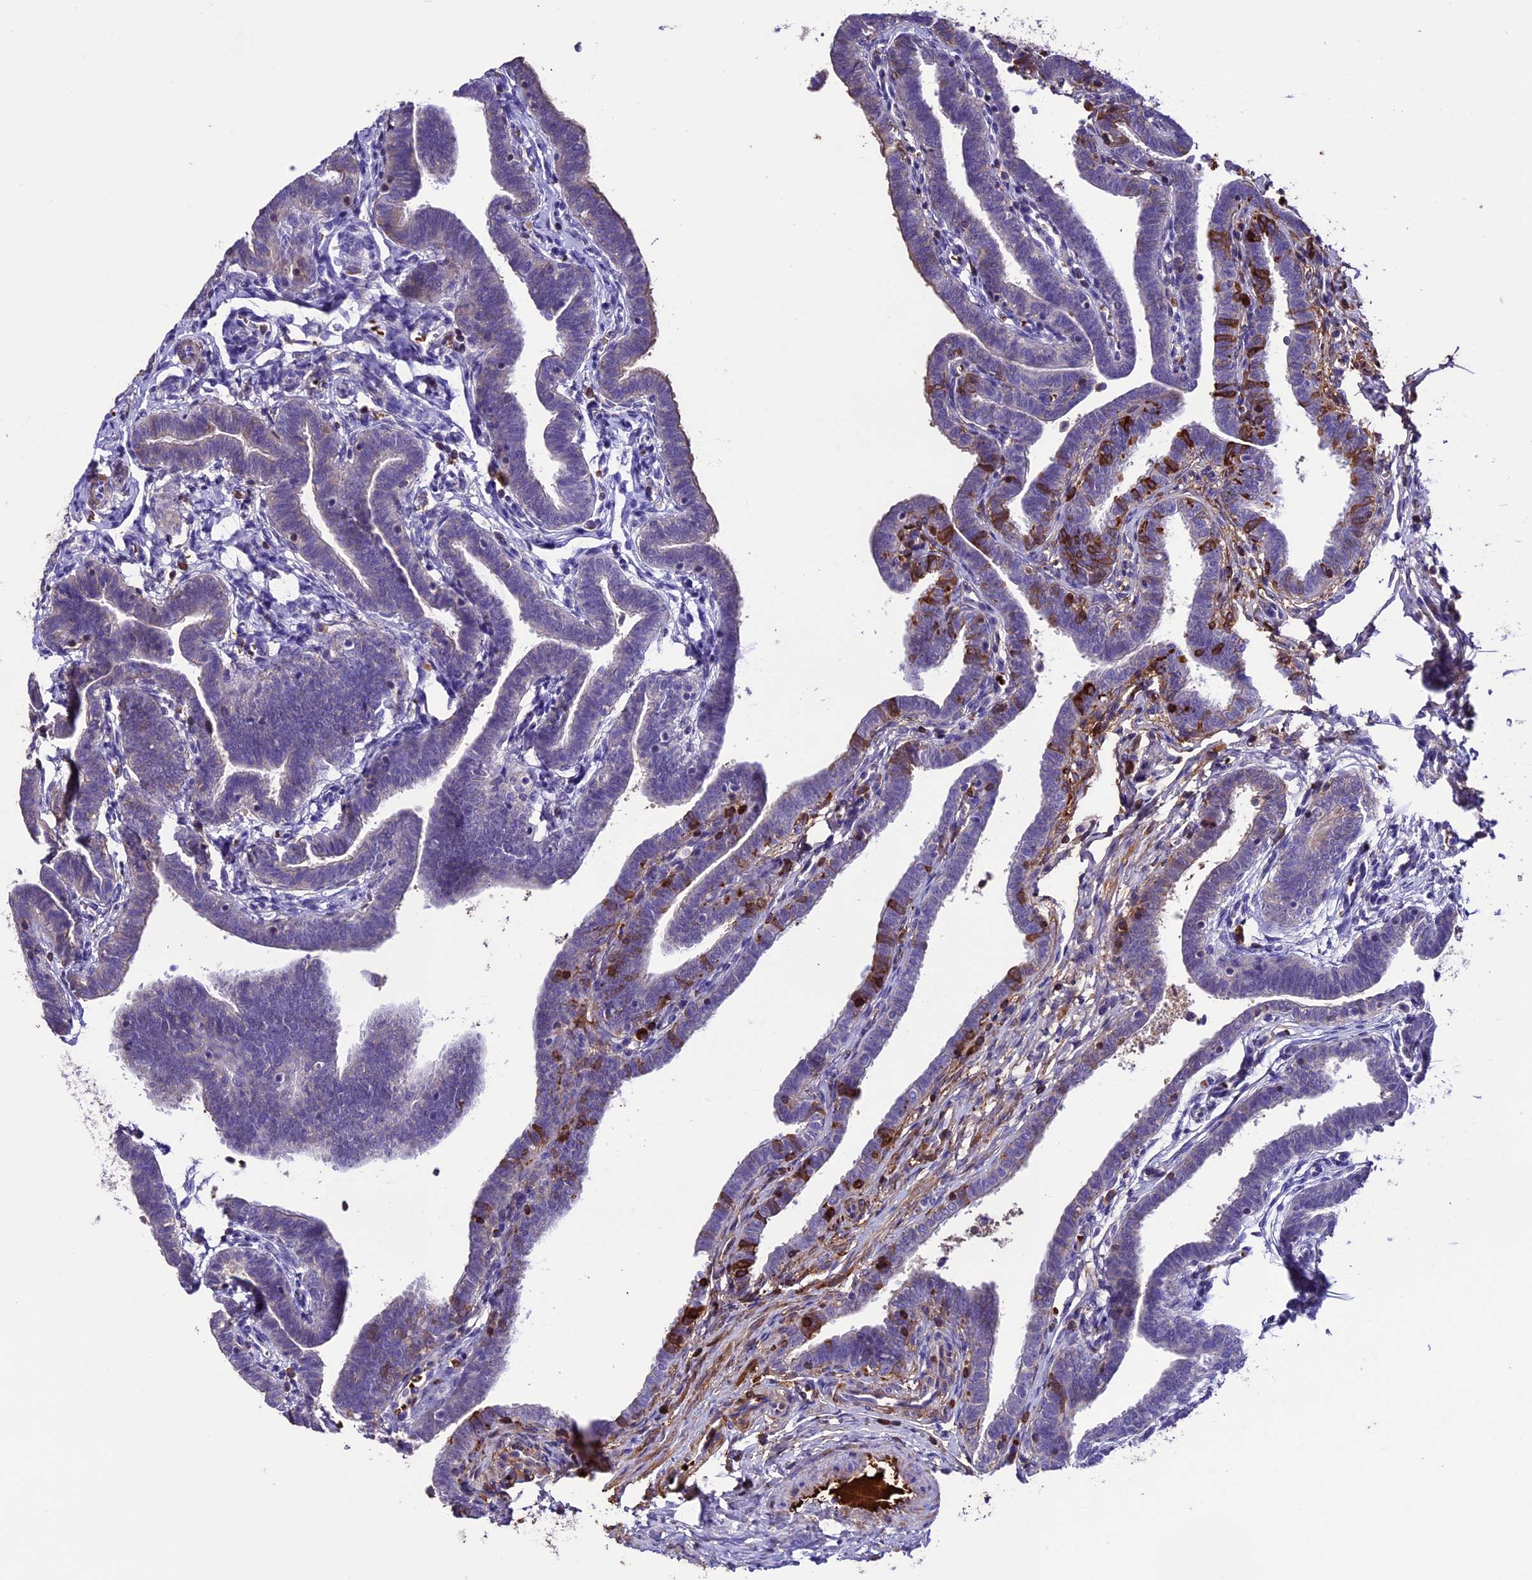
{"staining": {"intensity": "strong", "quantity": "<25%", "location": "cytoplasmic/membranous"}, "tissue": "fallopian tube", "cell_type": "Glandular cells", "image_type": "normal", "snomed": [{"axis": "morphology", "description": "Normal tissue, NOS"}, {"axis": "topography", "description": "Fallopian tube"}], "caption": "High-power microscopy captured an immunohistochemistry (IHC) image of unremarkable fallopian tube, revealing strong cytoplasmic/membranous expression in approximately <25% of glandular cells. The staining is performed using DAB (3,3'-diaminobenzidine) brown chromogen to label protein expression. The nuclei are counter-stained blue using hematoxylin.", "gene": "TCP11L2", "patient": {"sex": "female", "age": 36}}